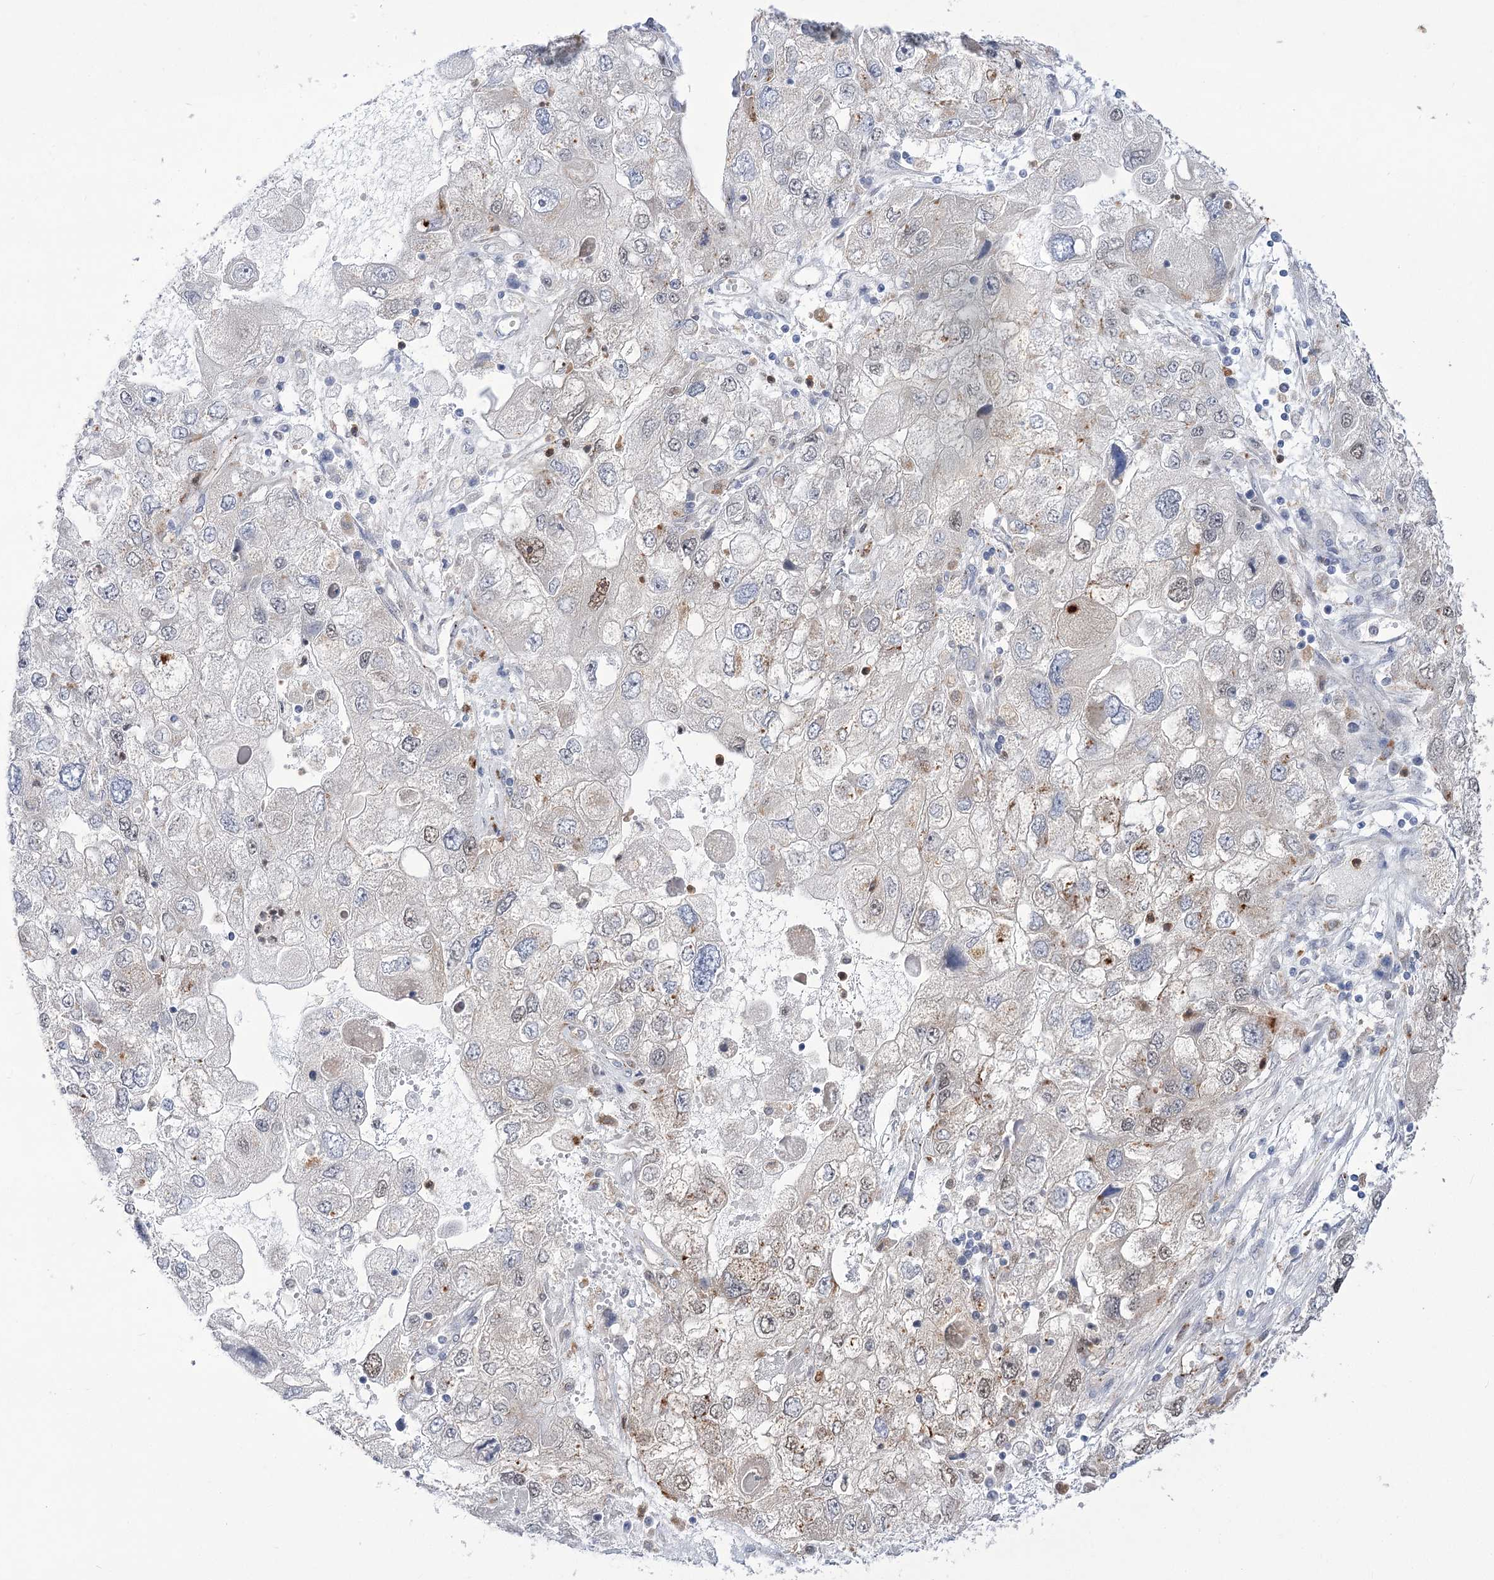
{"staining": {"intensity": "weak", "quantity": "<25%", "location": "cytoplasmic/membranous,nuclear"}, "tissue": "endometrial cancer", "cell_type": "Tumor cells", "image_type": "cancer", "snomed": [{"axis": "morphology", "description": "Adenocarcinoma, NOS"}, {"axis": "topography", "description": "Endometrium"}], "caption": "This is an IHC photomicrograph of adenocarcinoma (endometrial). There is no positivity in tumor cells.", "gene": "SIAE", "patient": {"sex": "female", "age": 49}}